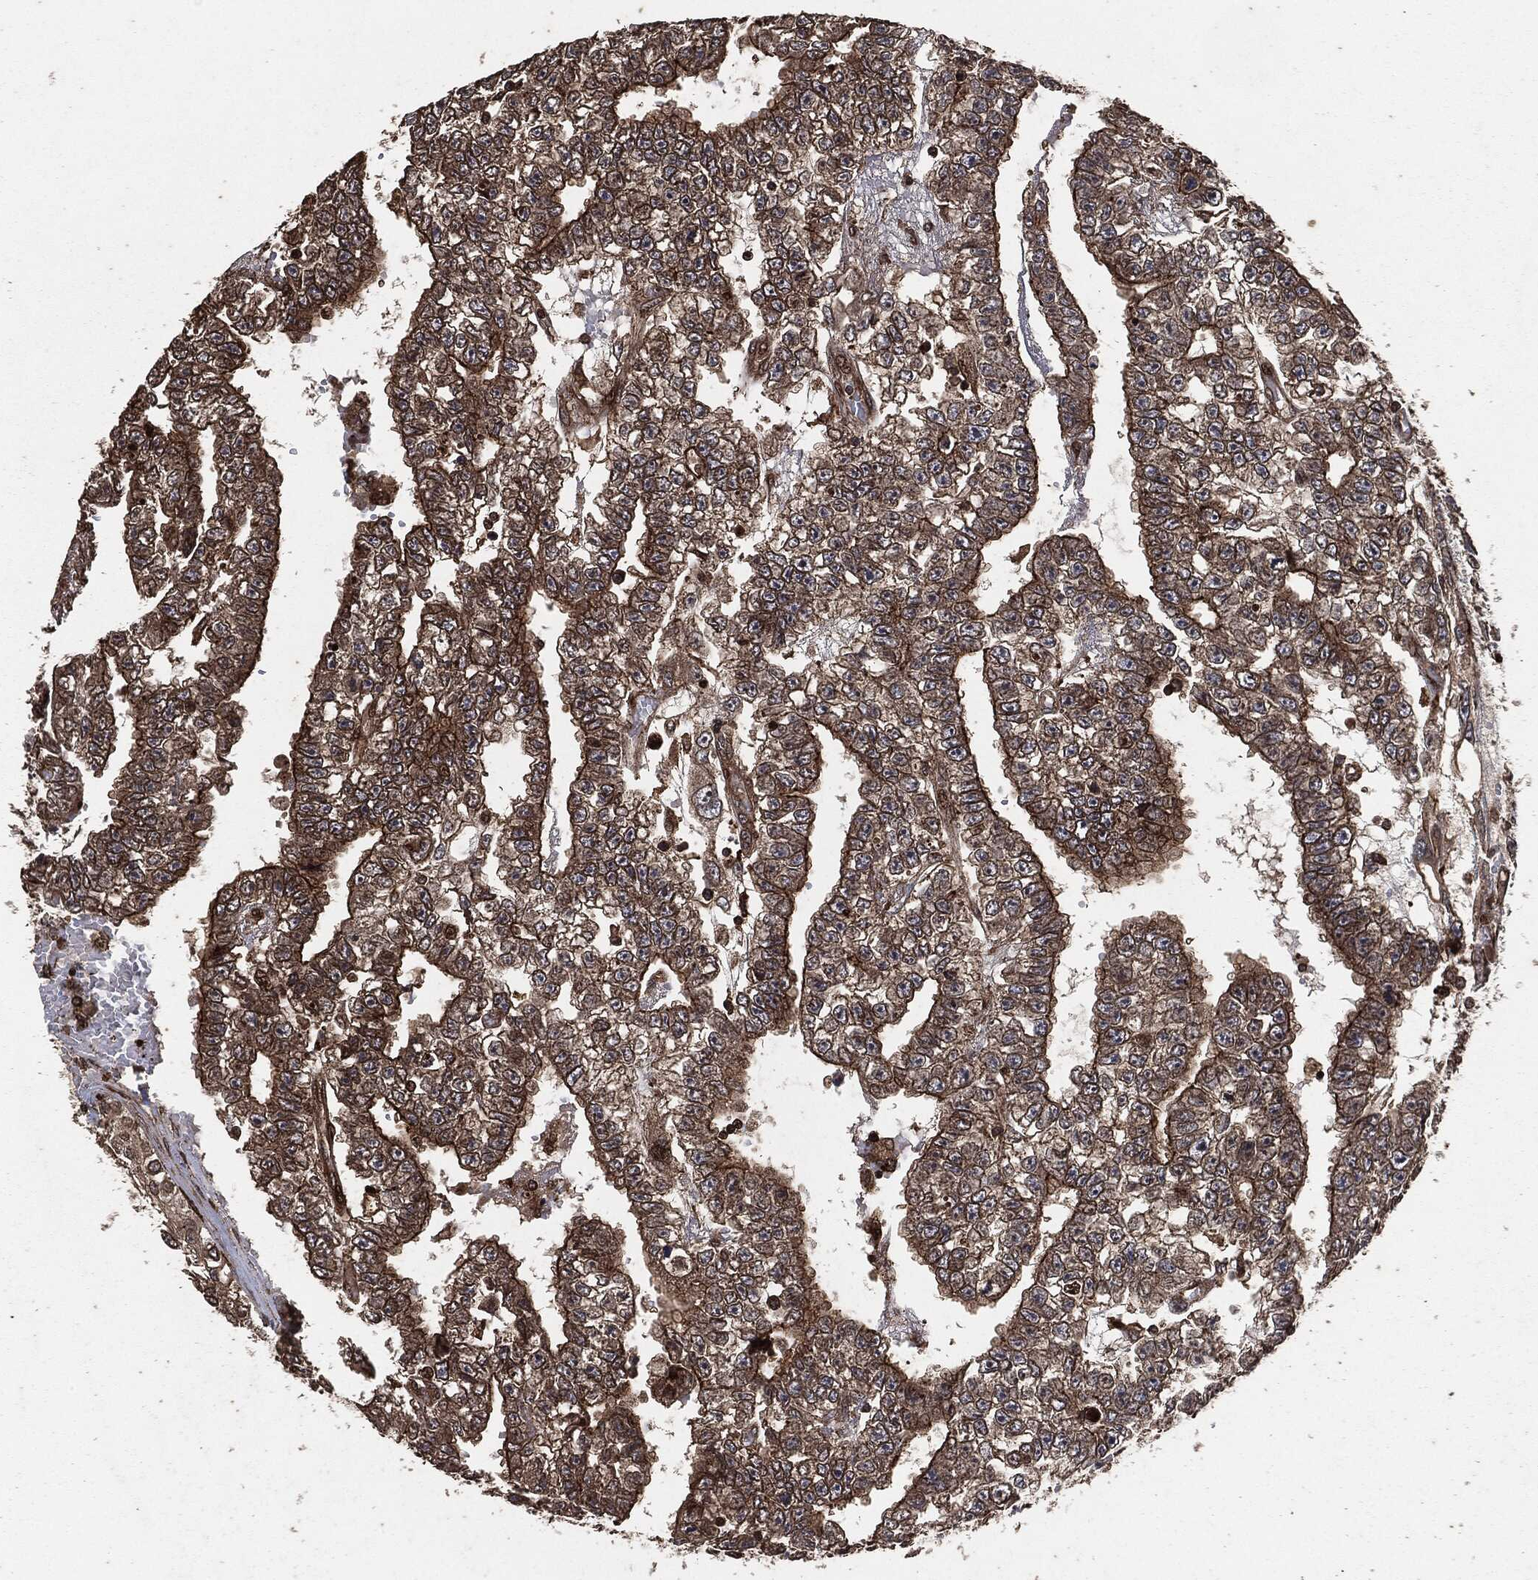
{"staining": {"intensity": "moderate", "quantity": ">75%", "location": "cytoplasmic/membranous"}, "tissue": "testis cancer", "cell_type": "Tumor cells", "image_type": "cancer", "snomed": [{"axis": "morphology", "description": "Carcinoma, Embryonal, NOS"}, {"axis": "topography", "description": "Testis"}], "caption": "Tumor cells display medium levels of moderate cytoplasmic/membranous staining in about >75% of cells in human embryonal carcinoma (testis).", "gene": "IFIT1", "patient": {"sex": "male", "age": 25}}